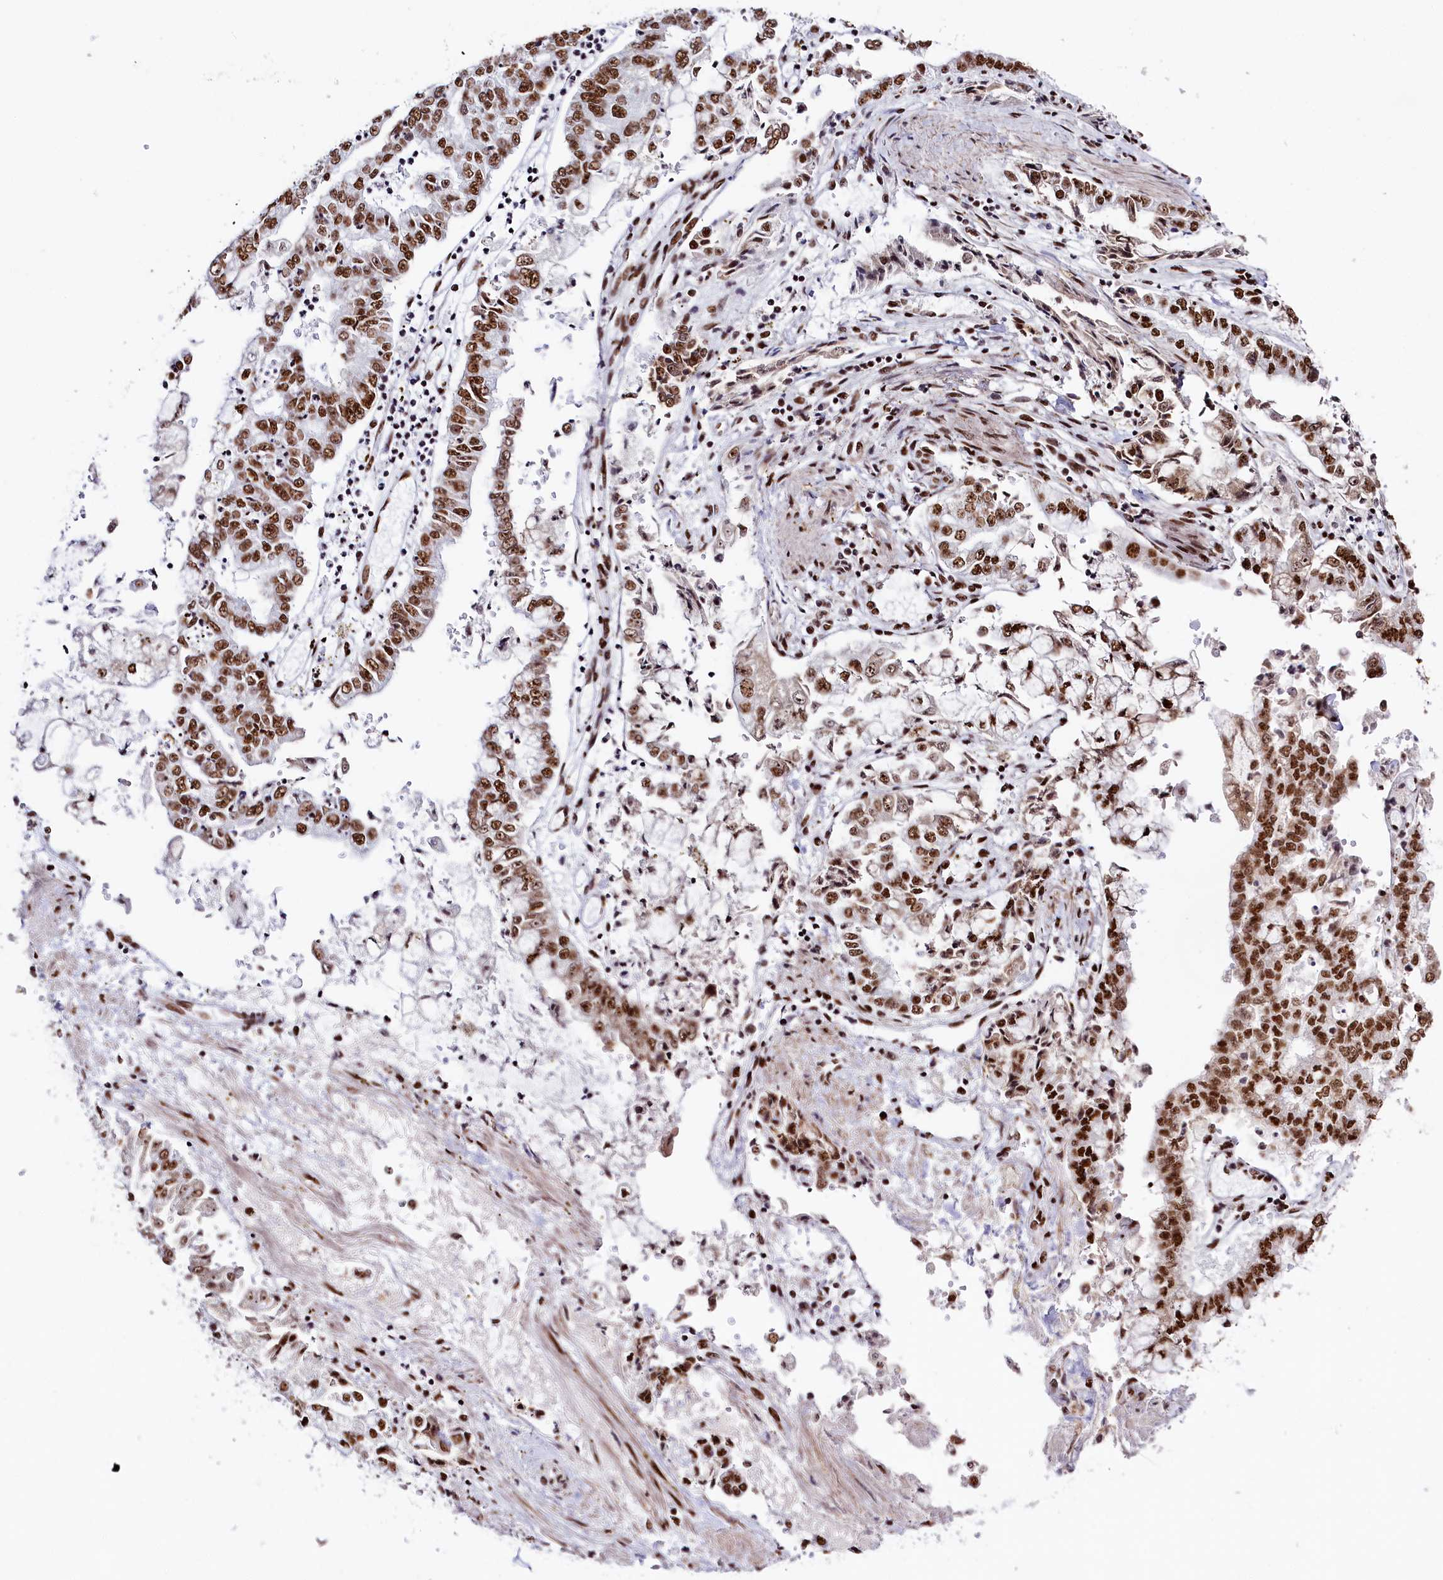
{"staining": {"intensity": "strong", "quantity": ">75%", "location": "nuclear"}, "tissue": "stomach cancer", "cell_type": "Tumor cells", "image_type": "cancer", "snomed": [{"axis": "morphology", "description": "Adenocarcinoma, NOS"}, {"axis": "topography", "description": "Stomach"}], "caption": "Strong nuclear protein staining is identified in approximately >75% of tumor cells in adenocarcinoma (stomach).", "gene": "SNRNP70", "patient": {"sex": "male", "age": 76}}